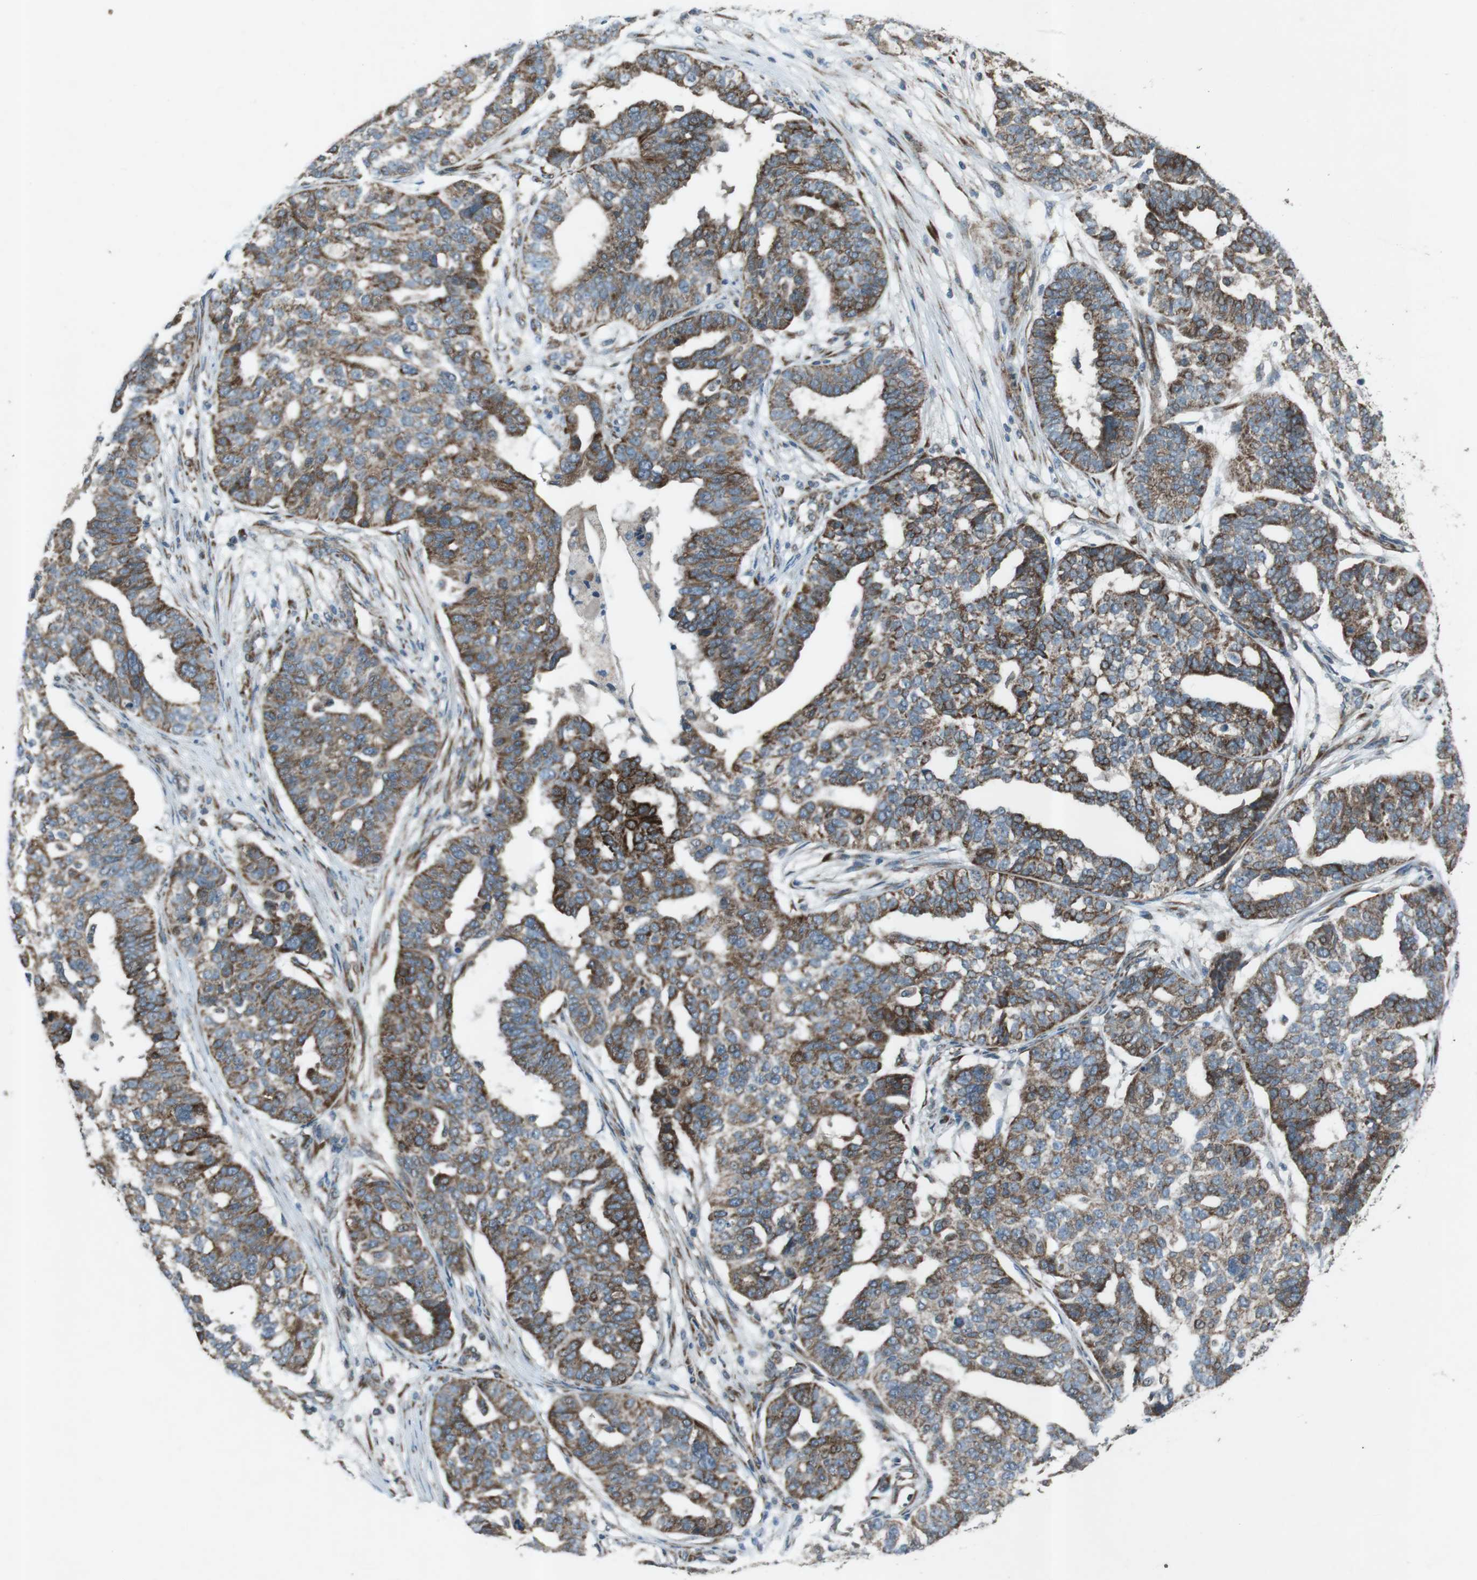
{"staining": {"intensity": "moderate", "quantity": "25%-75%", "location": "cytoplasmic/membranous"}, "tissue": "ovarian cancer", "cell_type": "Tumor cells", "image_type": "cancer", "snomed": [{"axis": "morphology", "description": "Cystadenocarcinoma, serous, NOS"}, {"axis": "topography", "description": "Ovary"}], "caption": "Brown immunohistochemical staining in ovarian serous cystadenocarcinoma shows moderate cytoplasmic/membranous expression in approximately 25%-75% of tumor cells.", "gene": "SLC41A1", "patient": {"sex": "female", "age": 59}}